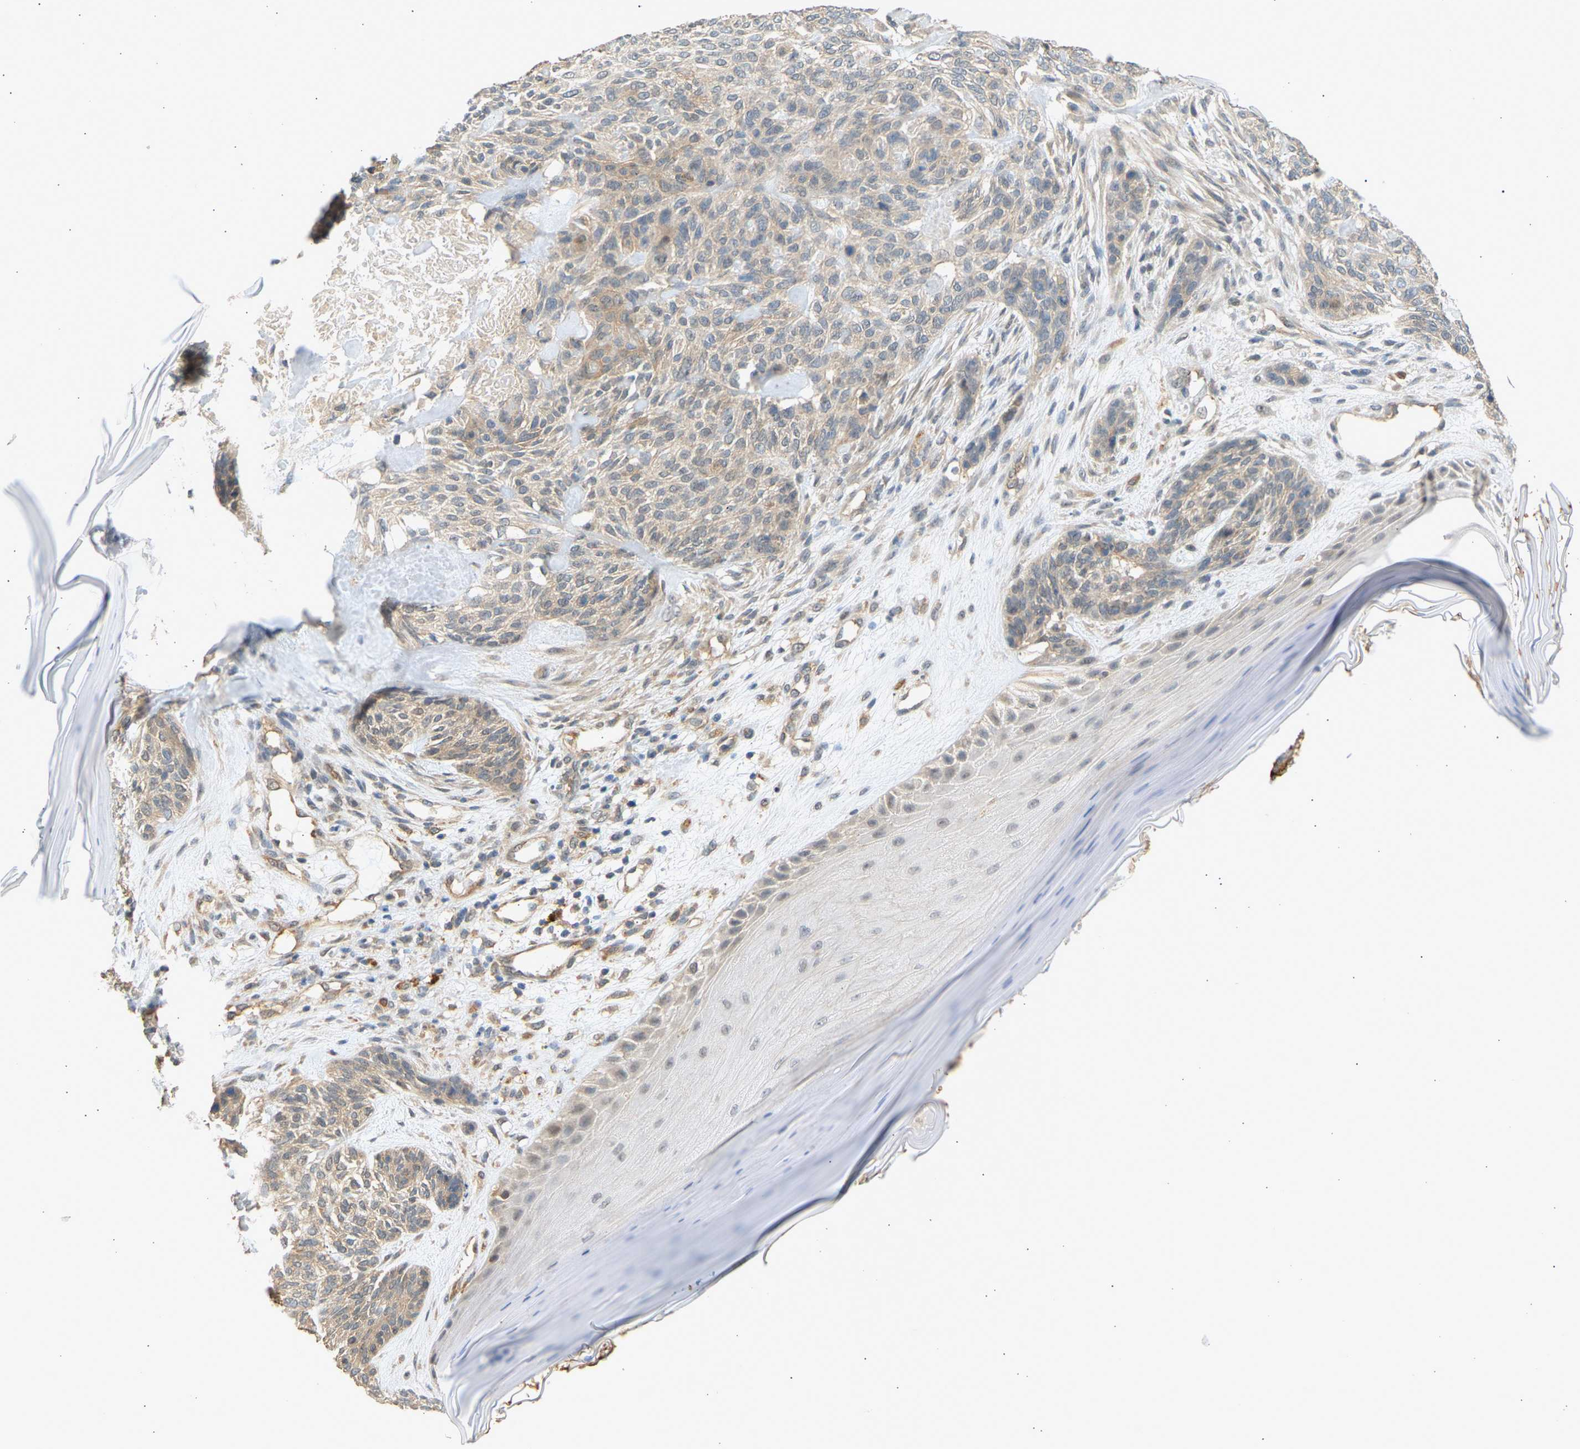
{"staining": {"intensity": "weak", "quantity": "25%-75%", "location": "cytoplasmic/membranous"}, "tissue": "skin cancer", "cell_type": "Tumor cells", "image_type": "cancer", "snomed": [{"axis": "morphology", "description": "Basal cell carcinoma"}, {"axis": "topography", "description": "Skin"}], "caption": "Basal cell carcinoma (skin) tissue shows weak cytoplasmic/membranous positivity in about 25%-75% of tumor cells", "gene": "RGL1", "patient": {"sex": "male", "age": 55}}